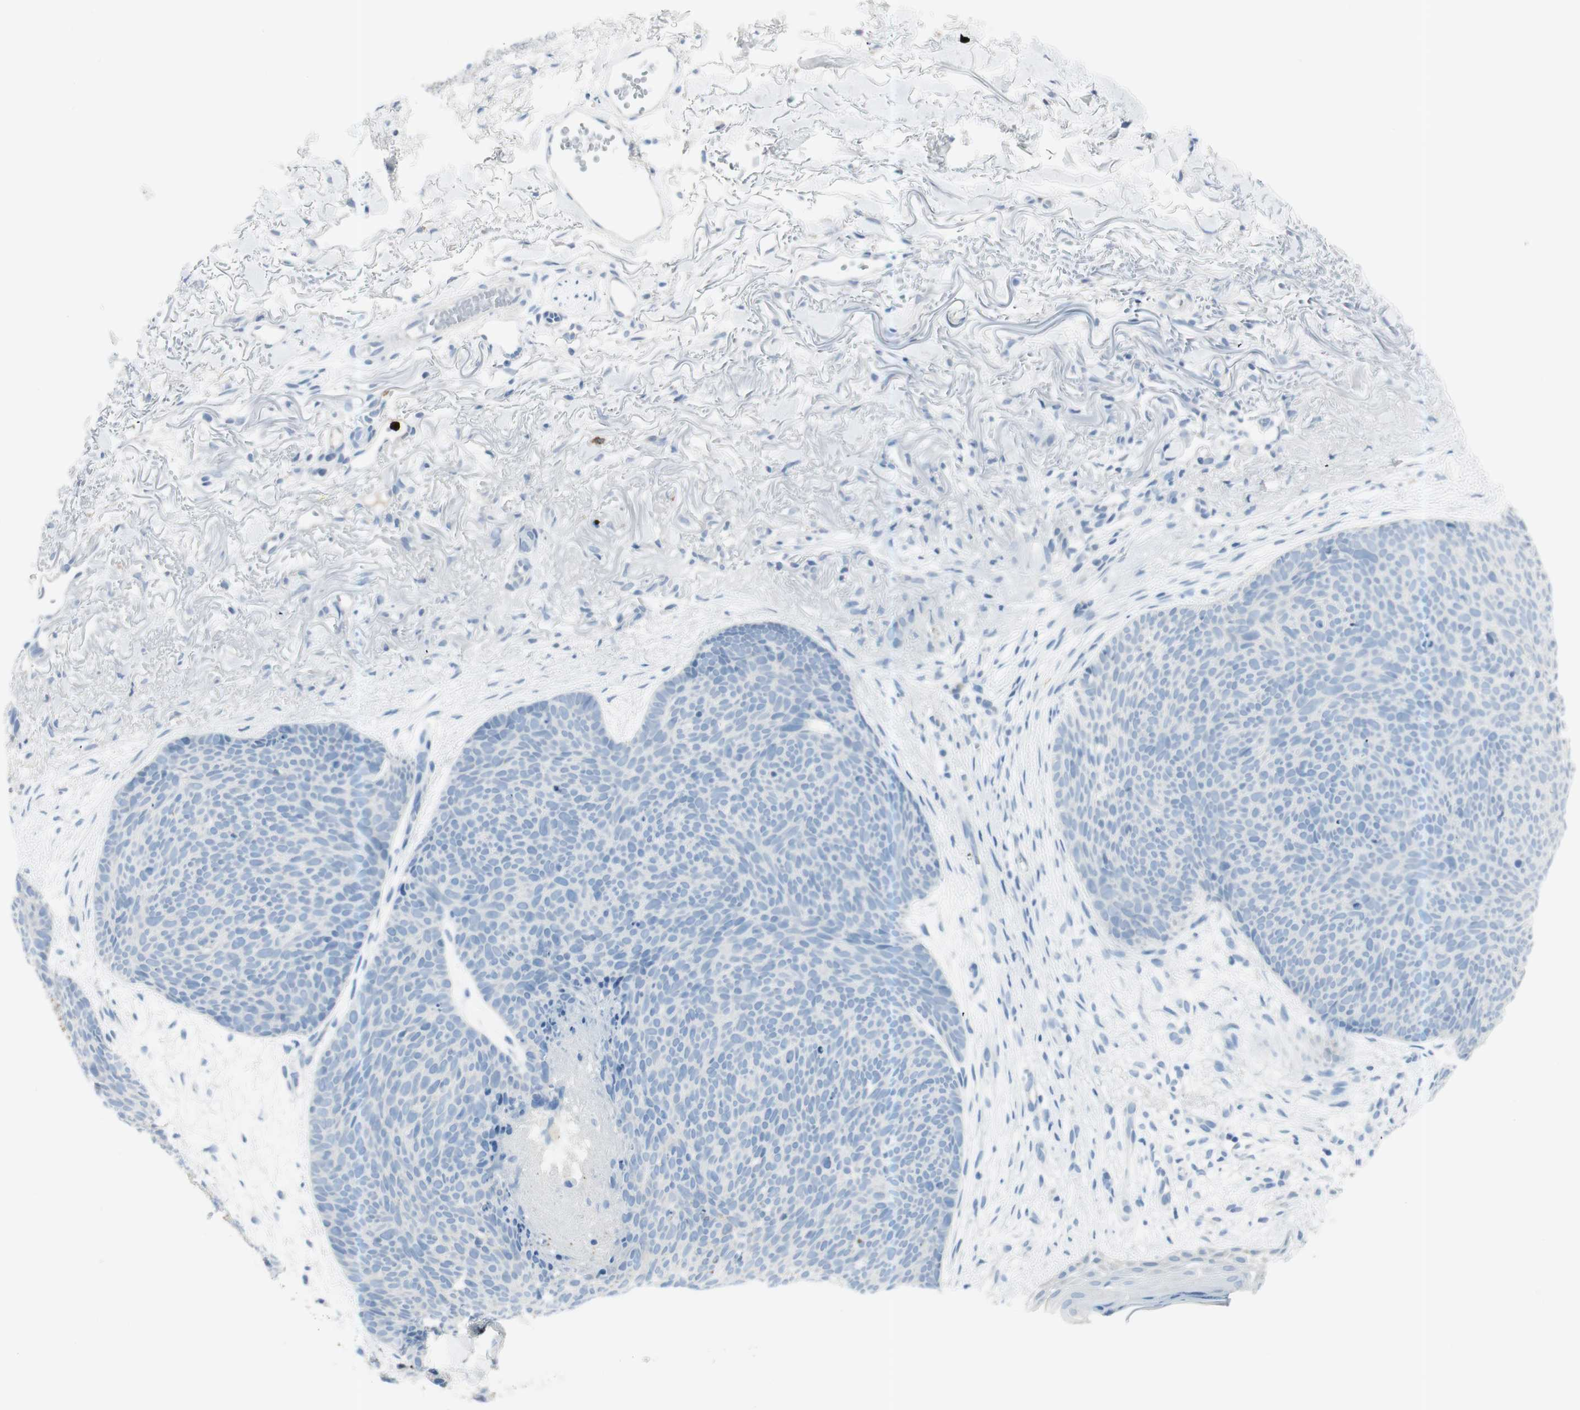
{"staining": {"intensity": "negative", "quantity": "none", "location": "none"}, "tissue": "skin cancer", "cell_type": "Tumor cells", "image_type": "cancer", "snomed": [{"axis": "morphology", "description": "Normal tissue, NOS"}, {"axis": "morphology", "description": "Basal cell carcinoma"}, {"axis": "topography", "description": "Skin"}], "caption": "Micrograph shows no protein expression in tumor cells of basal cell carcinoma (skin) tissue.", "gene": "PRTN3", "patient": {"sex": "female", "age": 70}}